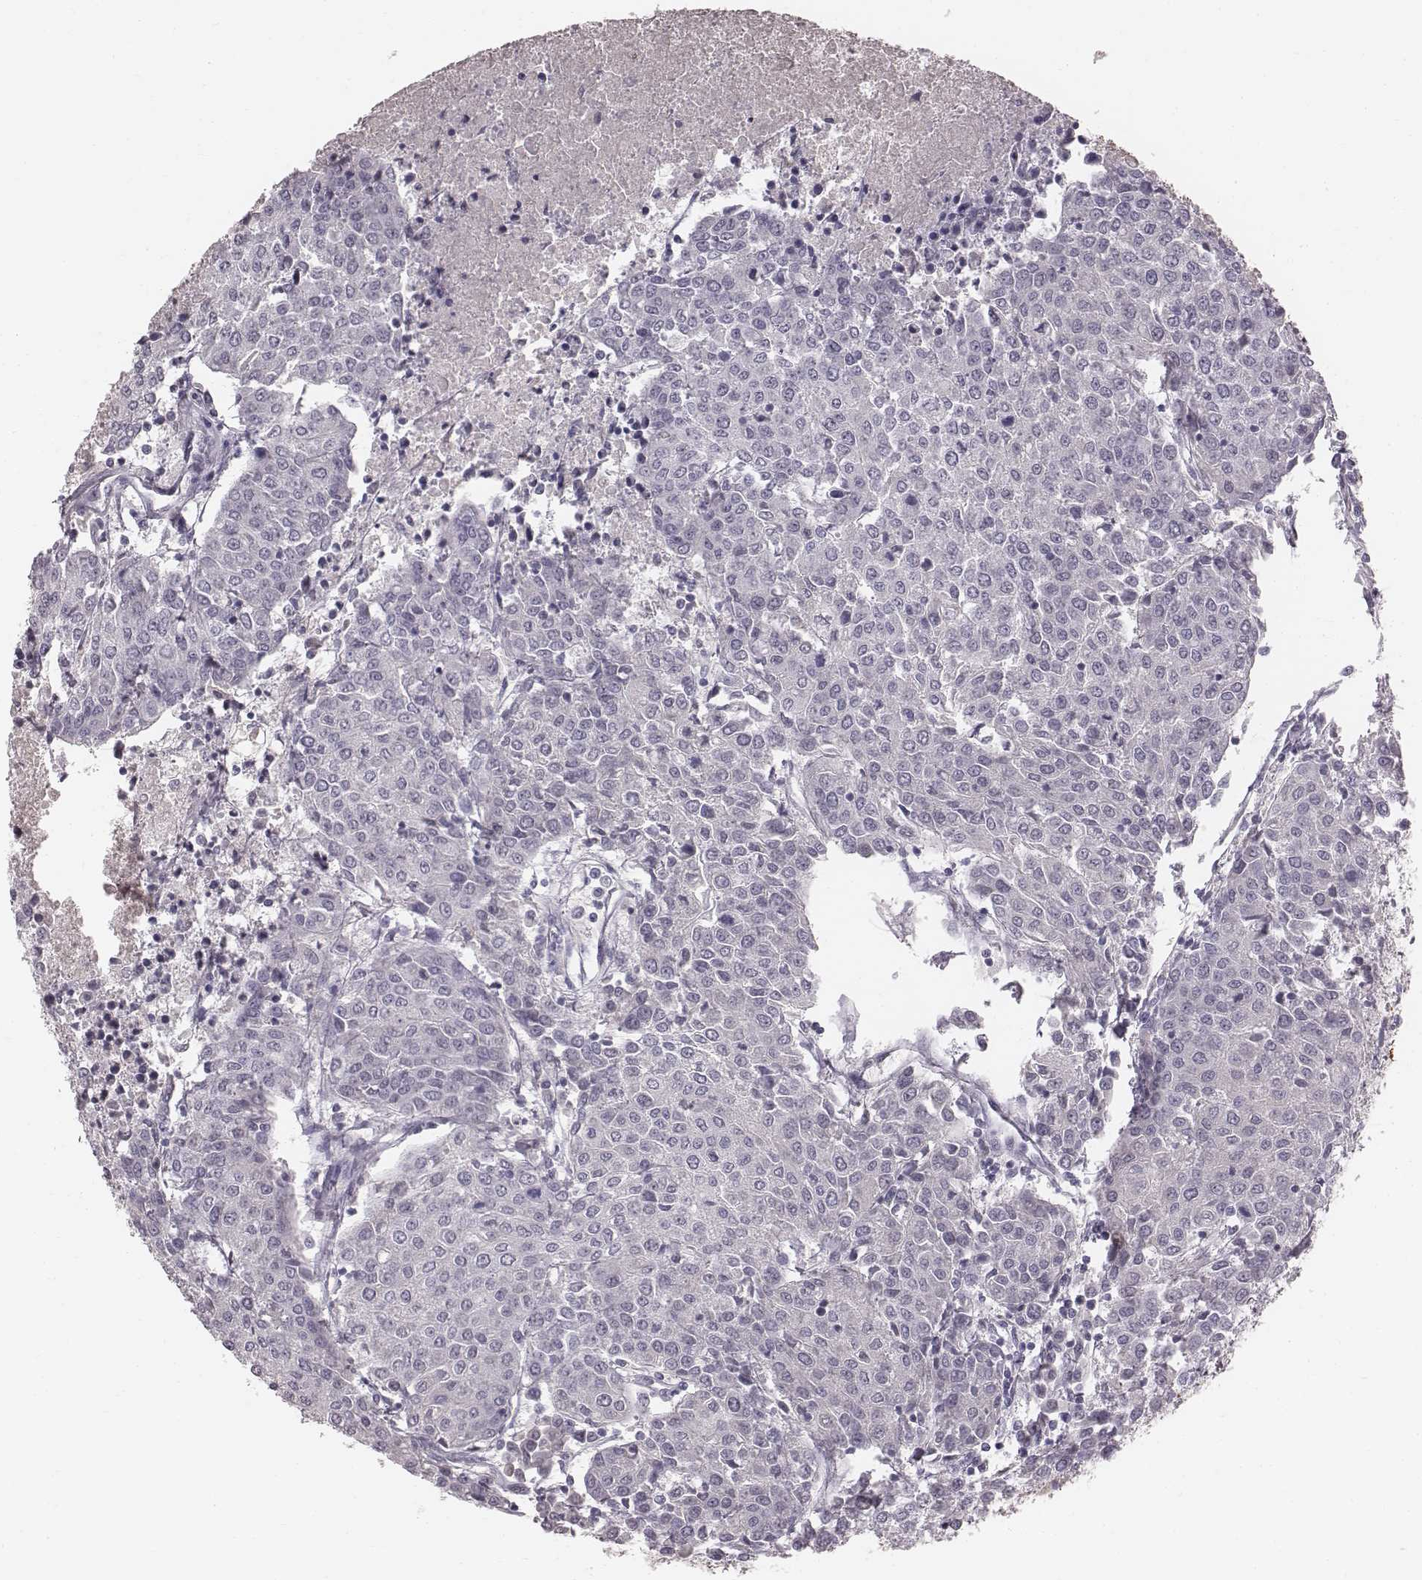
{"staining": {"intensity": "negative", "quantity": "none", "location": "none"}, "tissue": "urothelial cancer", "cell_type": "Tumor cells", "image_type": "cancer", "snomed": [{"axis": "morphology", "description": "Urothelial carcinoma, High grade"}, {"axis": "topography", "description": "Urinary bladder"}], "caption": "Tumor cells show no significant expression in high-grade urothelial carcinoma.", "gene": "CFTR", "patient": {"sex": "female", "age": 85}}